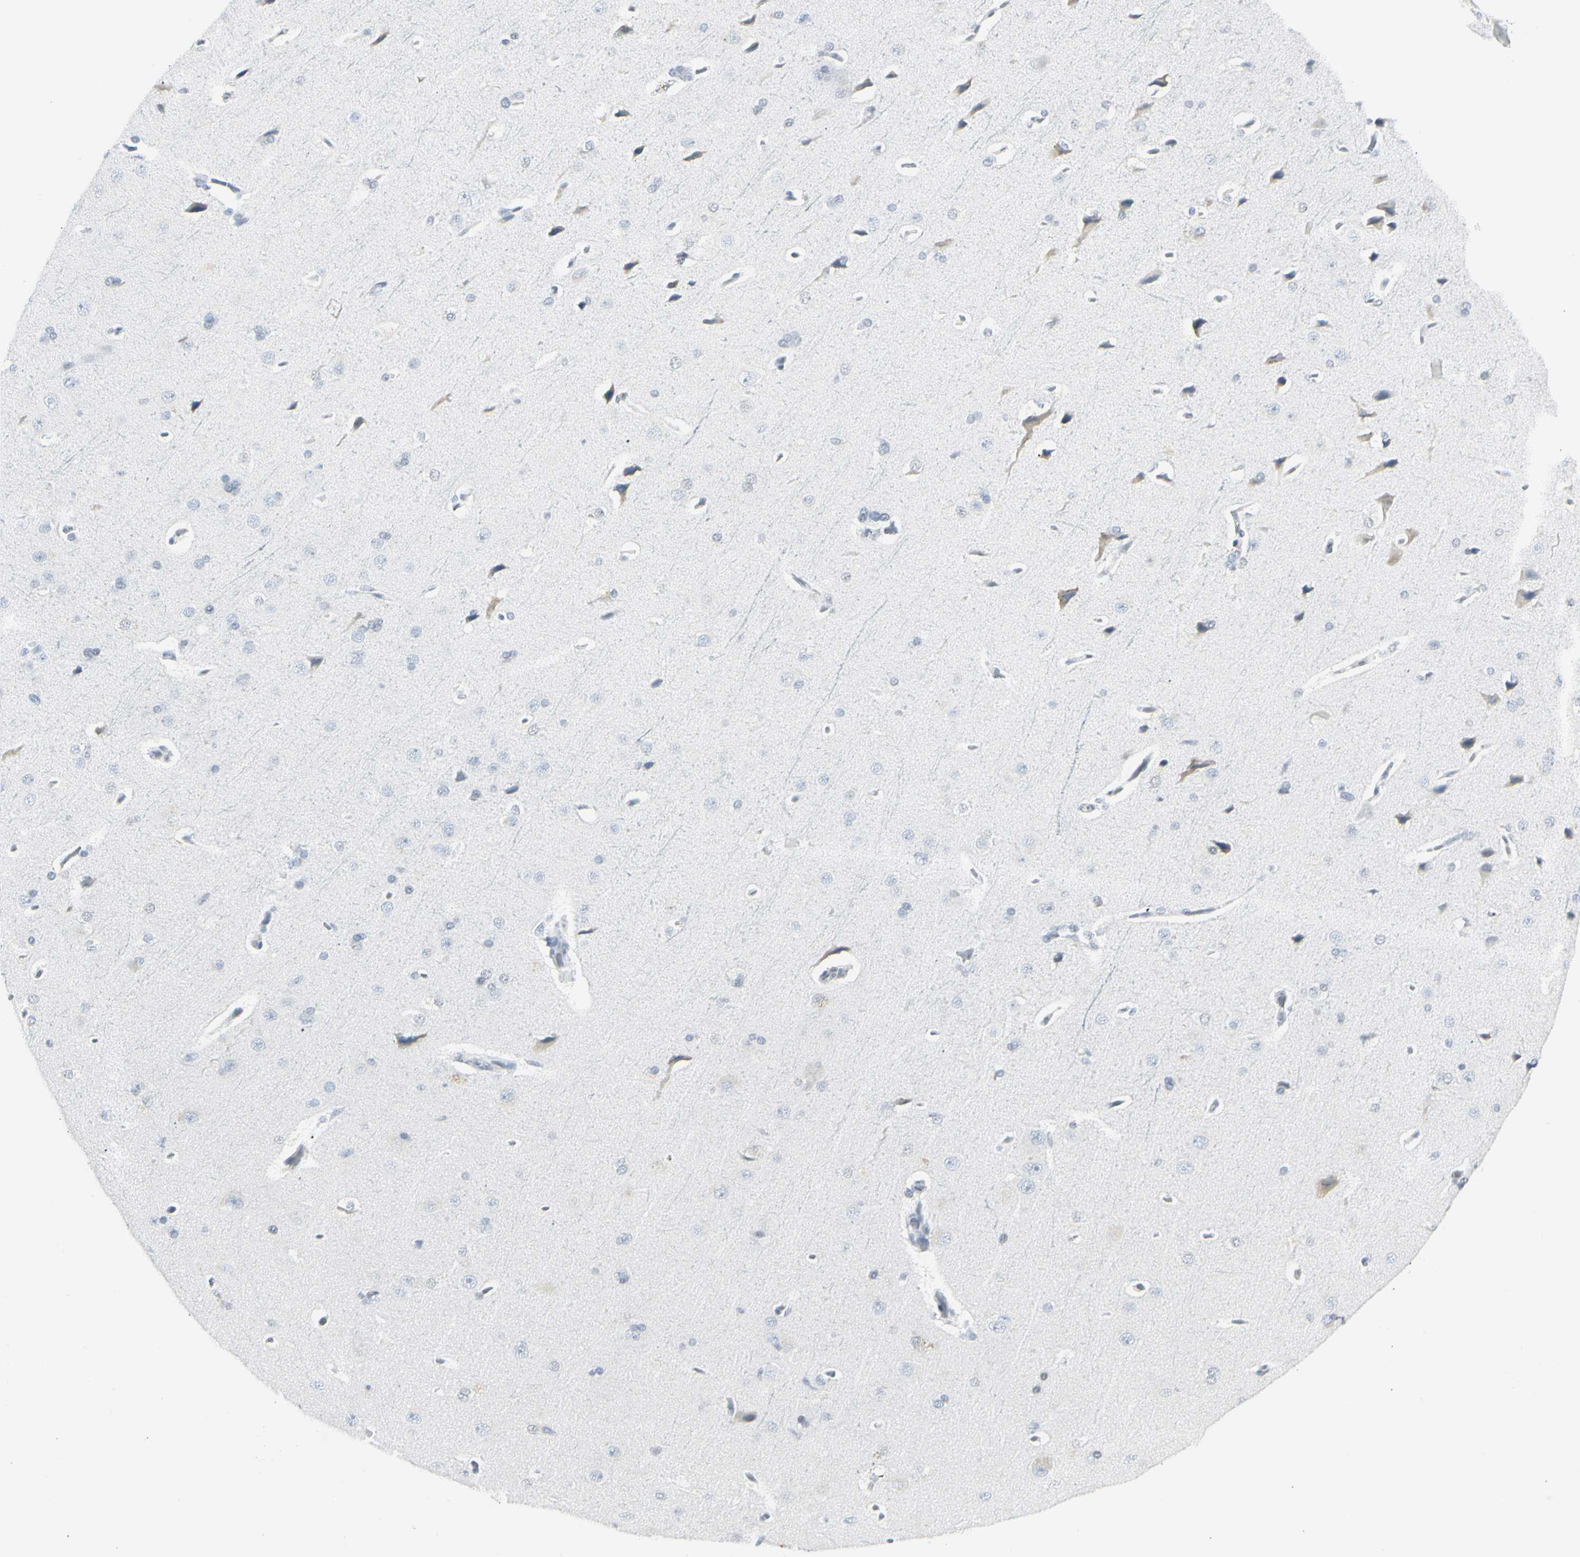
{"staining": {"intensity": "negative", "quantity": "none", "location": "none"}, "tissue": "cerebral cortex", "cell_type": "Endothelial cells", "image_type": "normal", "snomed": [{"axis": "morphology", "description": "Normal tissue, NOS"}, {"axis": "topography", "description": "Cerebral cortex"}], "caption": "This is a micrograph of IHC staining of unremarkable cerebral cortex, which shows no staining in endothelial cells.", "gene": "ZBTB7B", "patient": {"sex": "male", "age": 62}}